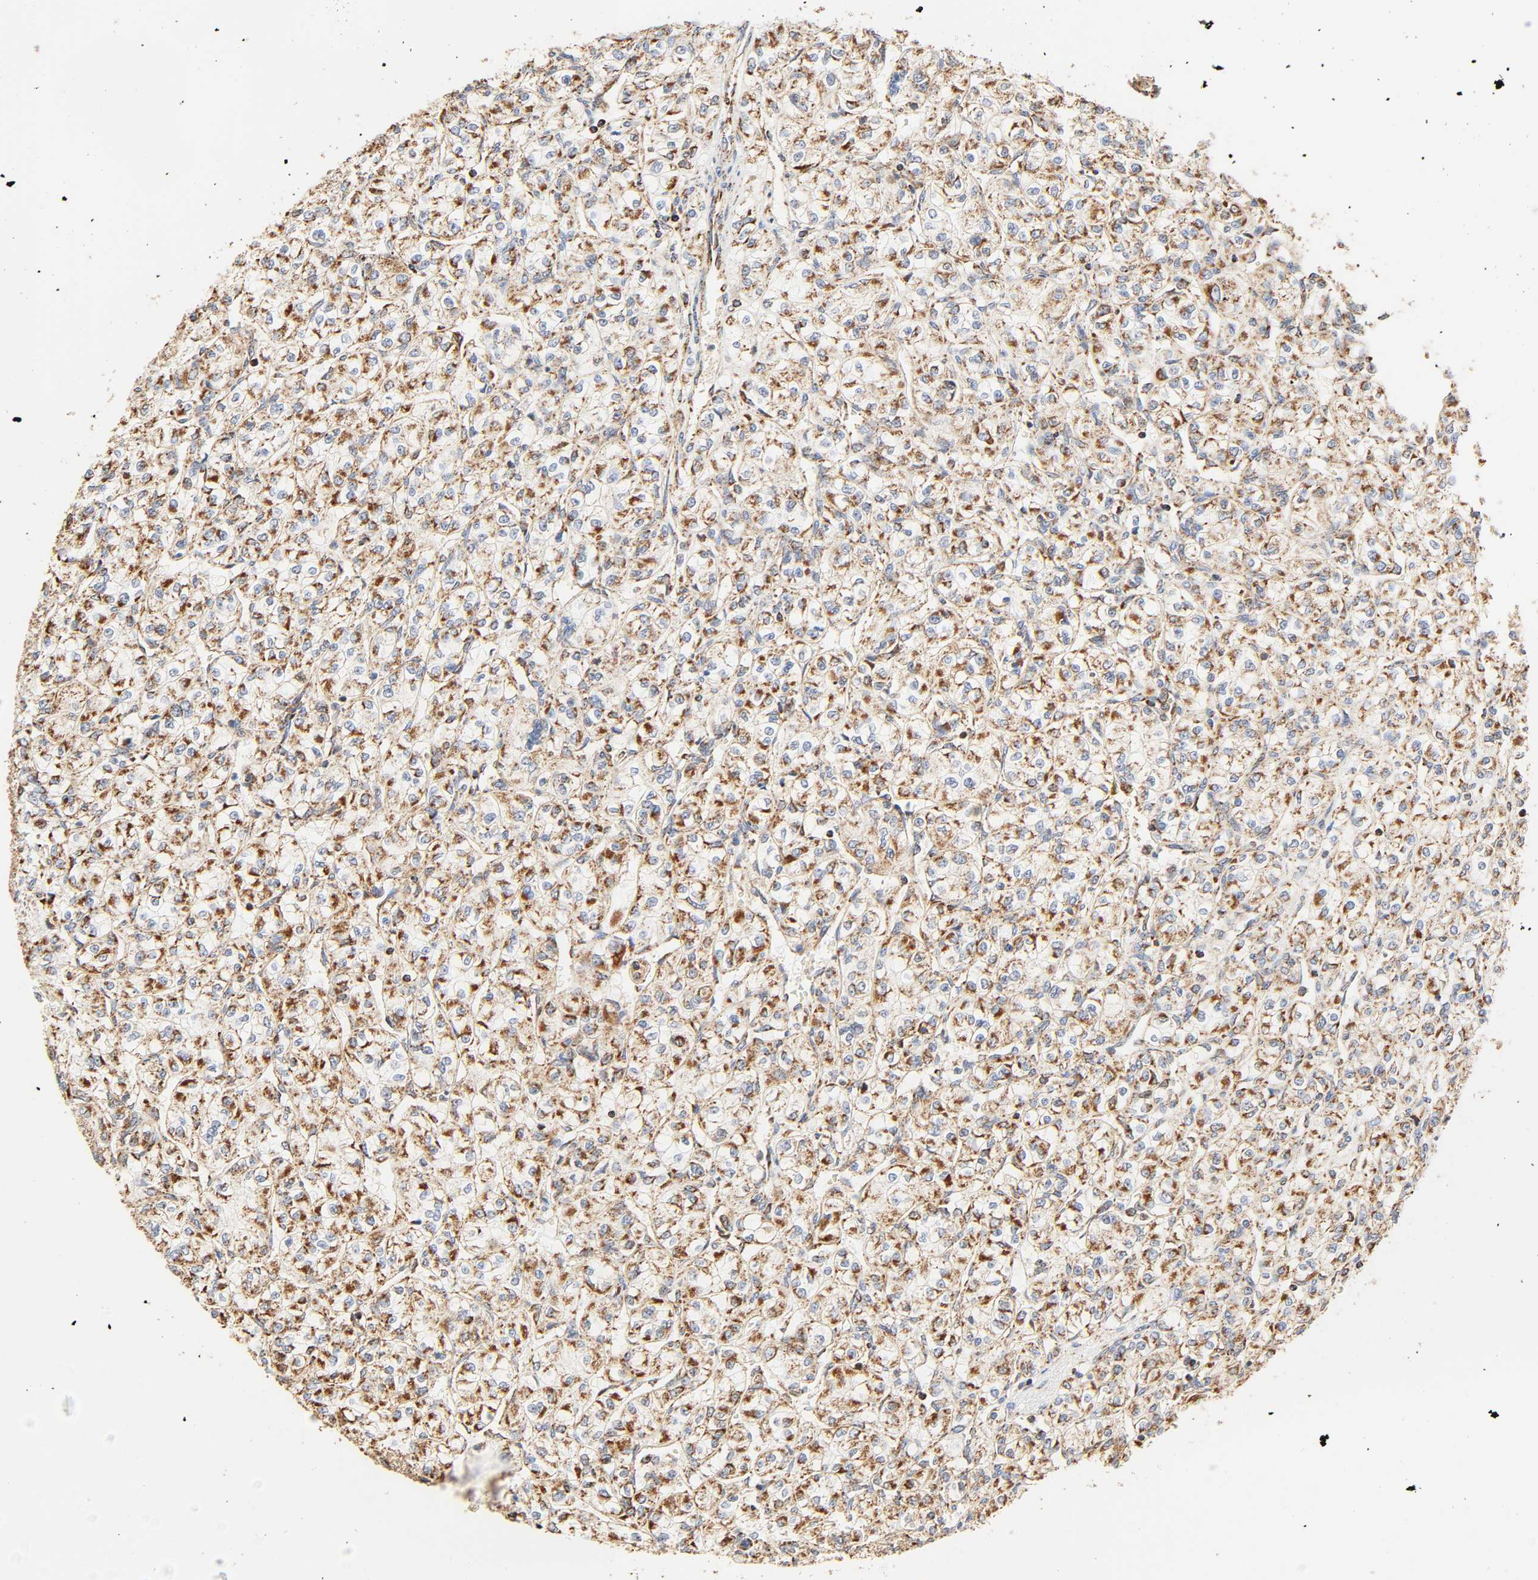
{"staining": {"intensity": "moderate", "quantity": ">75%", "location": "cytoplasmic/membranous"}, "tissue": "renal cancer", "cell_type": "Tumor cells", "image_type": "cancer", "snomed": [{"axis": "morphology", "description": "Adenocarcinoma, NOS"}, {"axis": "topography", "description": "Kidney"}], "caption": "Renal cancer stained with immunohistochemistry (IHC) displays moderate cytoplasmic/membranous expression in approximately >75% of tumor cells. The staining was performed using DAB (3,3'-diaminobenzidine) to visualize the protein expression in brown, while the nuclei were stained in blue with hematoxylin (Magnification: 20x).", "gene": "ZMAT5", "patient": {"sex": "male", "age": 77}}